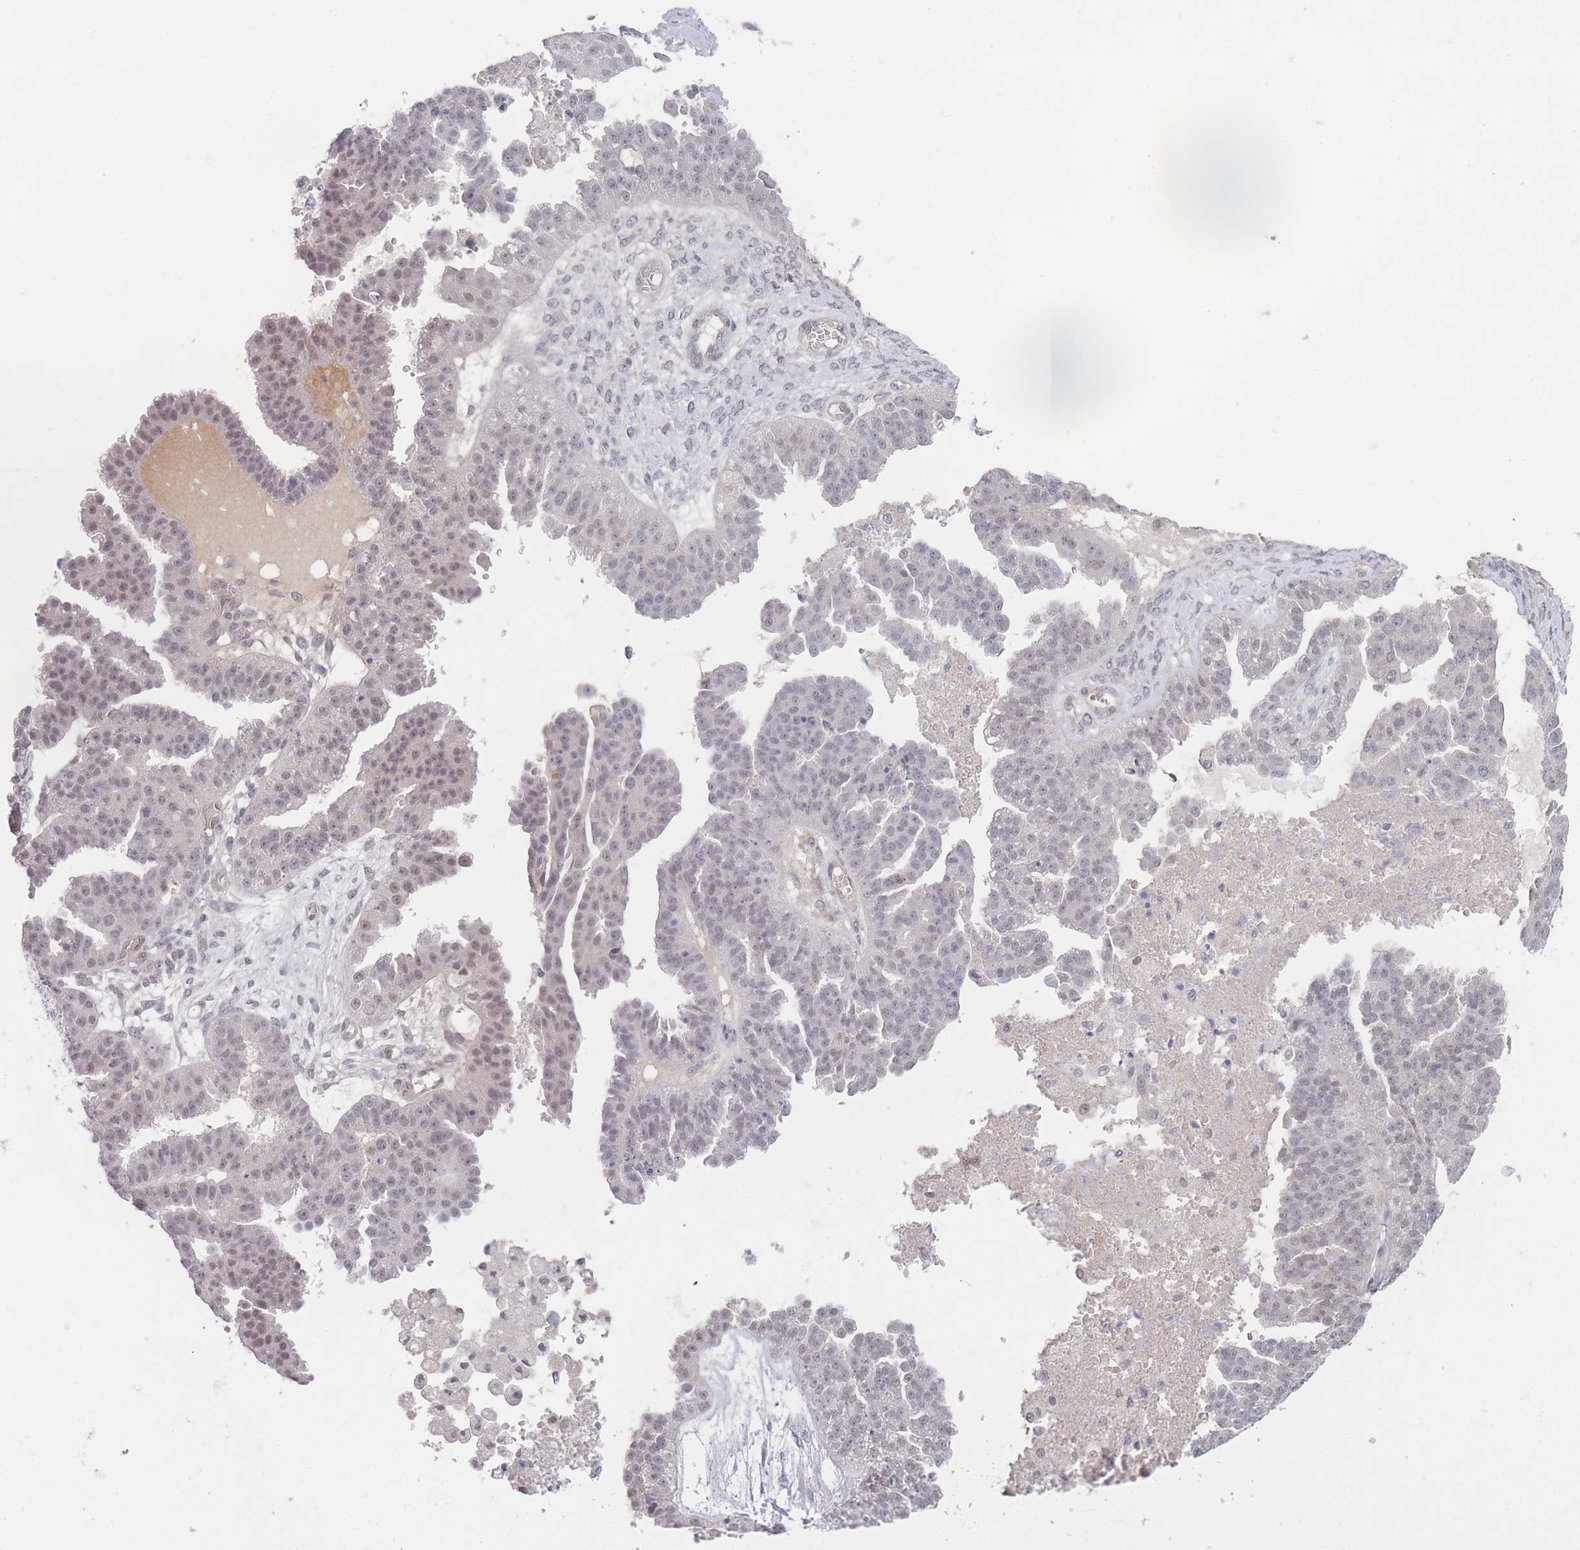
{"staining": {"intensity": "negative", "quantity": "none", "location": "none"}, "tissue": "ovarian cancer", "cell_type": "Tumor cells", "image_type": "cancer", "snomed": [{"axis": "morphology", "description": "Cystadenocarcinoma, serous, NOS"}, {"axis": "topography", "description": "Ovary"}], "caption": "A high-resolution micrograph shows immunohistochemistry (IHC) staining of ovarian cancer, which demonstrates no significant staining in tumor cells.", "gene": "ANKRD10", "patient": {"sex": "female", "age": 58}}